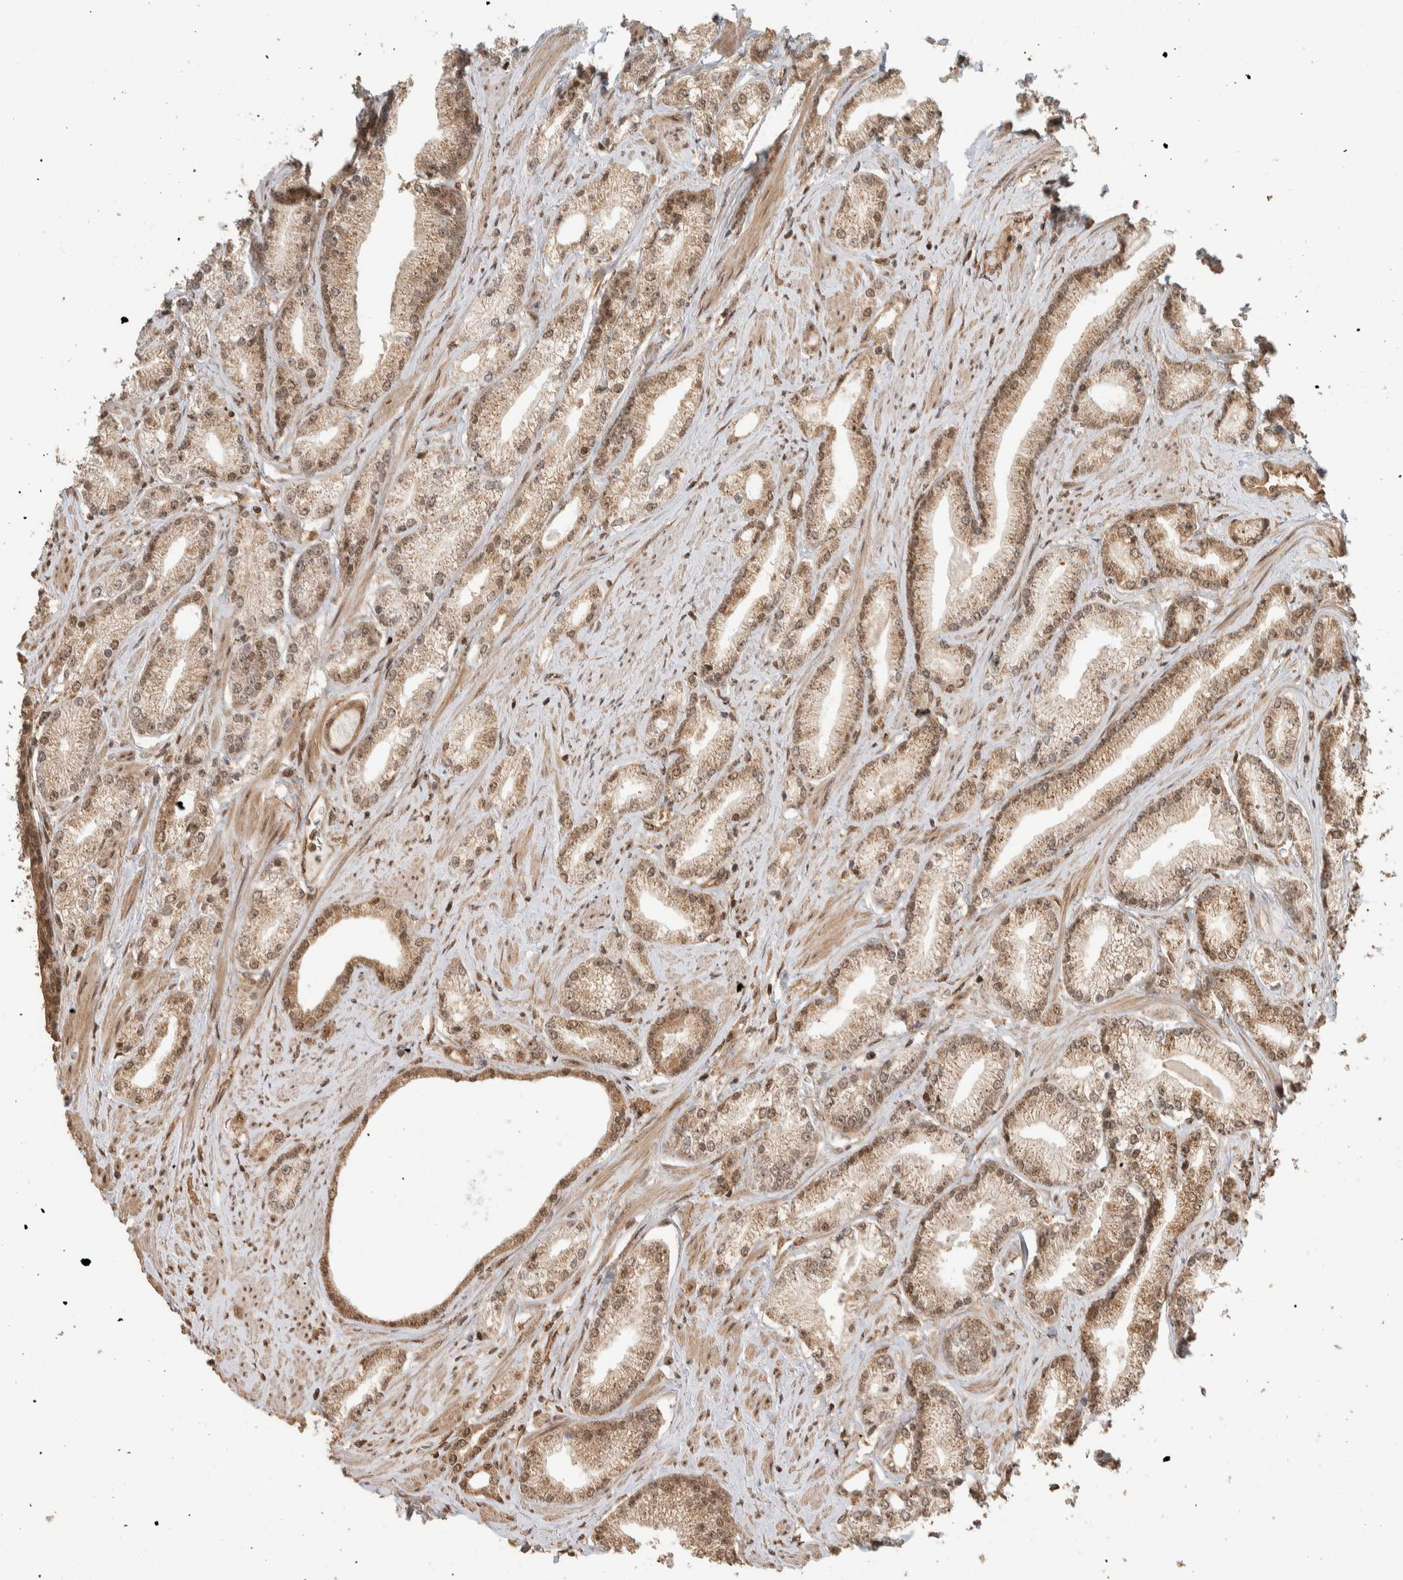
{"staining": {"intensity": "moderate", "quantity": ">75%", "location": "cytoplasmic/membranous,nuclear"}, "tissue": "prostate cancer", "cell_type": "Tumor cells", "image_type": "cancer", "snomed": [{"axis": "morphology", "description": "Adenocarcinoma, Low grade"}, {"axis": "topography", "description": "Prostate"}], "caption": "Brown immunohistochemical staining in prostate cancer (adenocarcinoma (low-grade)) reveals moderate cytoplasmic/membranous and nuclear expression in about >75% of tumor cells.", "gene": "ZBTB2", "patient": {"sex": "male", "age": 62}}